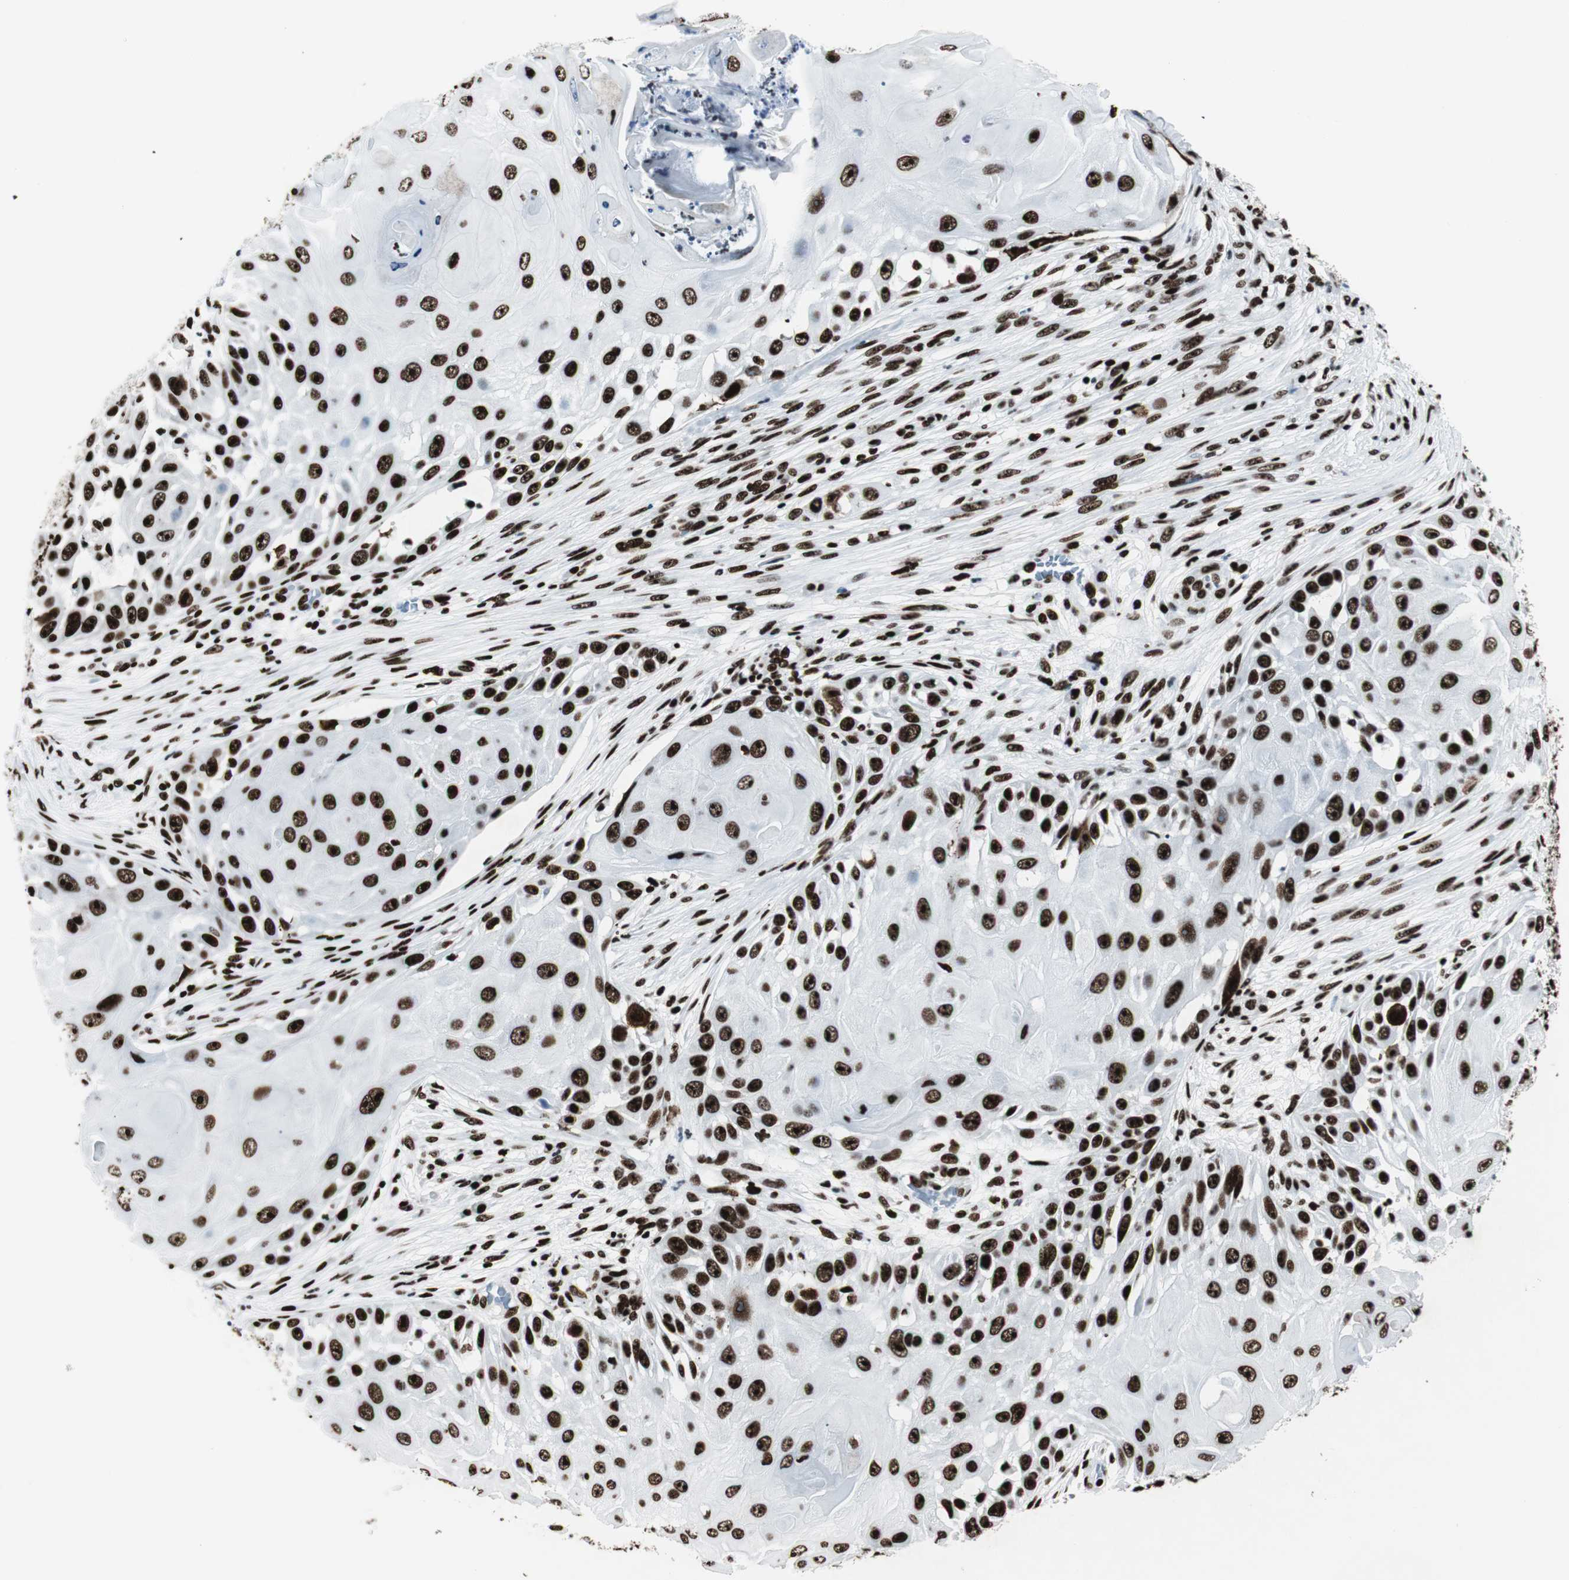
{"staining": {"intensity": "strong", "quantity": ">75%", "location": "nuclear"}, "tissue": "skin cancer", "cell_type": "Tumor cells", "image_type": "cancer", "snomed": [{"axis": "morphology", "description": "Squamous cell carcinoma, NOS"}, {"axis": "topography", "description": "Skin"}], "caption": "Protein staining of squamous cell carcinoma (skin) tissue demonstrates strong nuclear staining in approximately >75% of tumor cells. Using DAB (3,3'-diaminobenzidine) (brown) and hematoxylin (blue) stains, captured at high magnification using brightfield microscopy.", "gene": "NCL", "patient": {"sex": "female", "age": 44}}